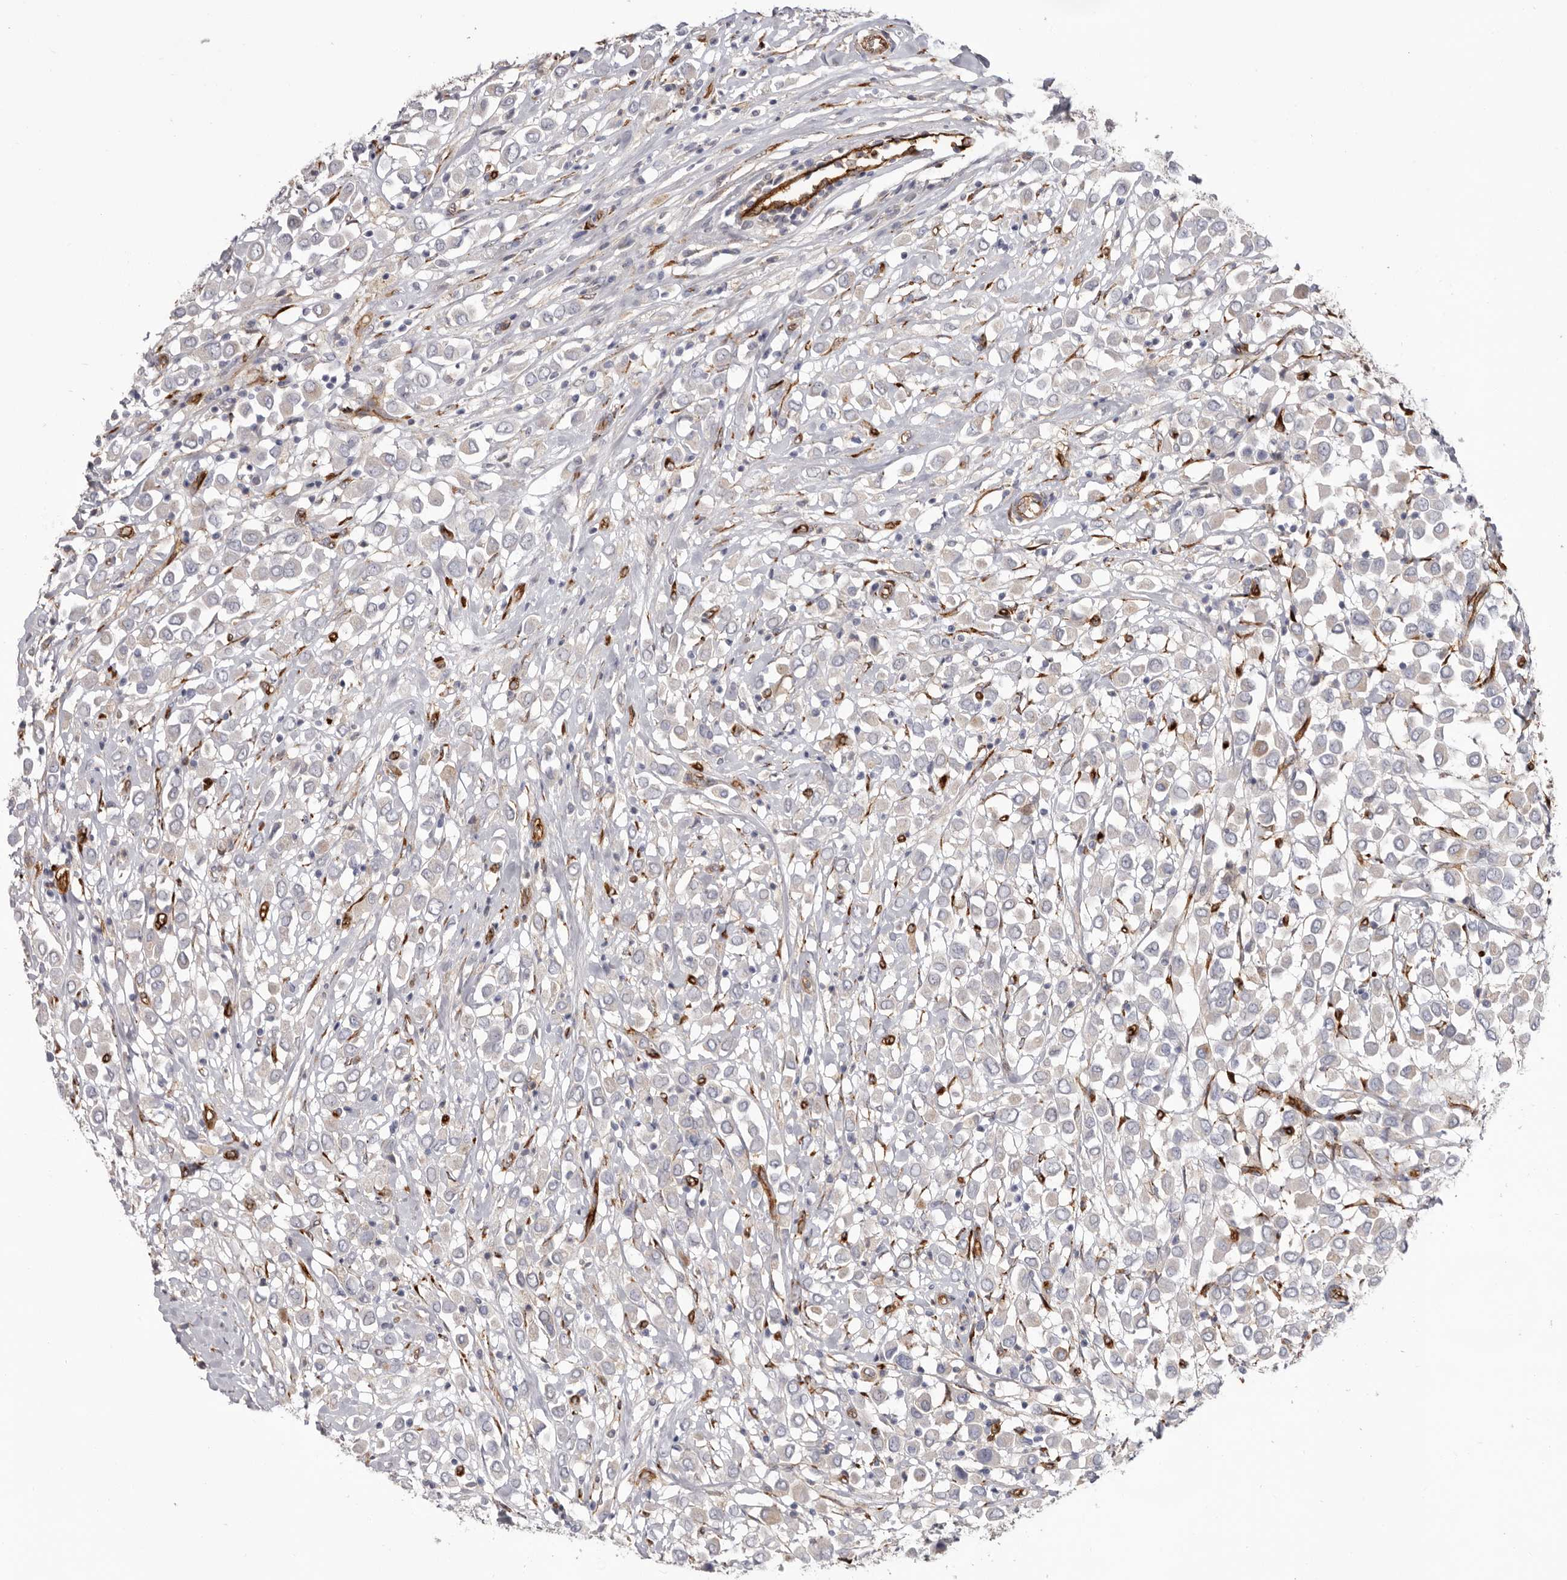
{"staining": {"intensity": "negative", "quantity": "none", "location": "none"}, "tissue": "breast cancer", "cell_type": "Tumor cells", "image_type": "cancer", "snomed": [{"axis": "morphology", "description": "Duct carcinoma"}, {"axis": "topography", "description": "Breast"}], "caption": "Immunohistochemical staining of breast invasive ductal carcinoma displays no significant positivity in tumor cells.", "gene": "LRRC66", "patient": {"sex": "female", "age": 61}}